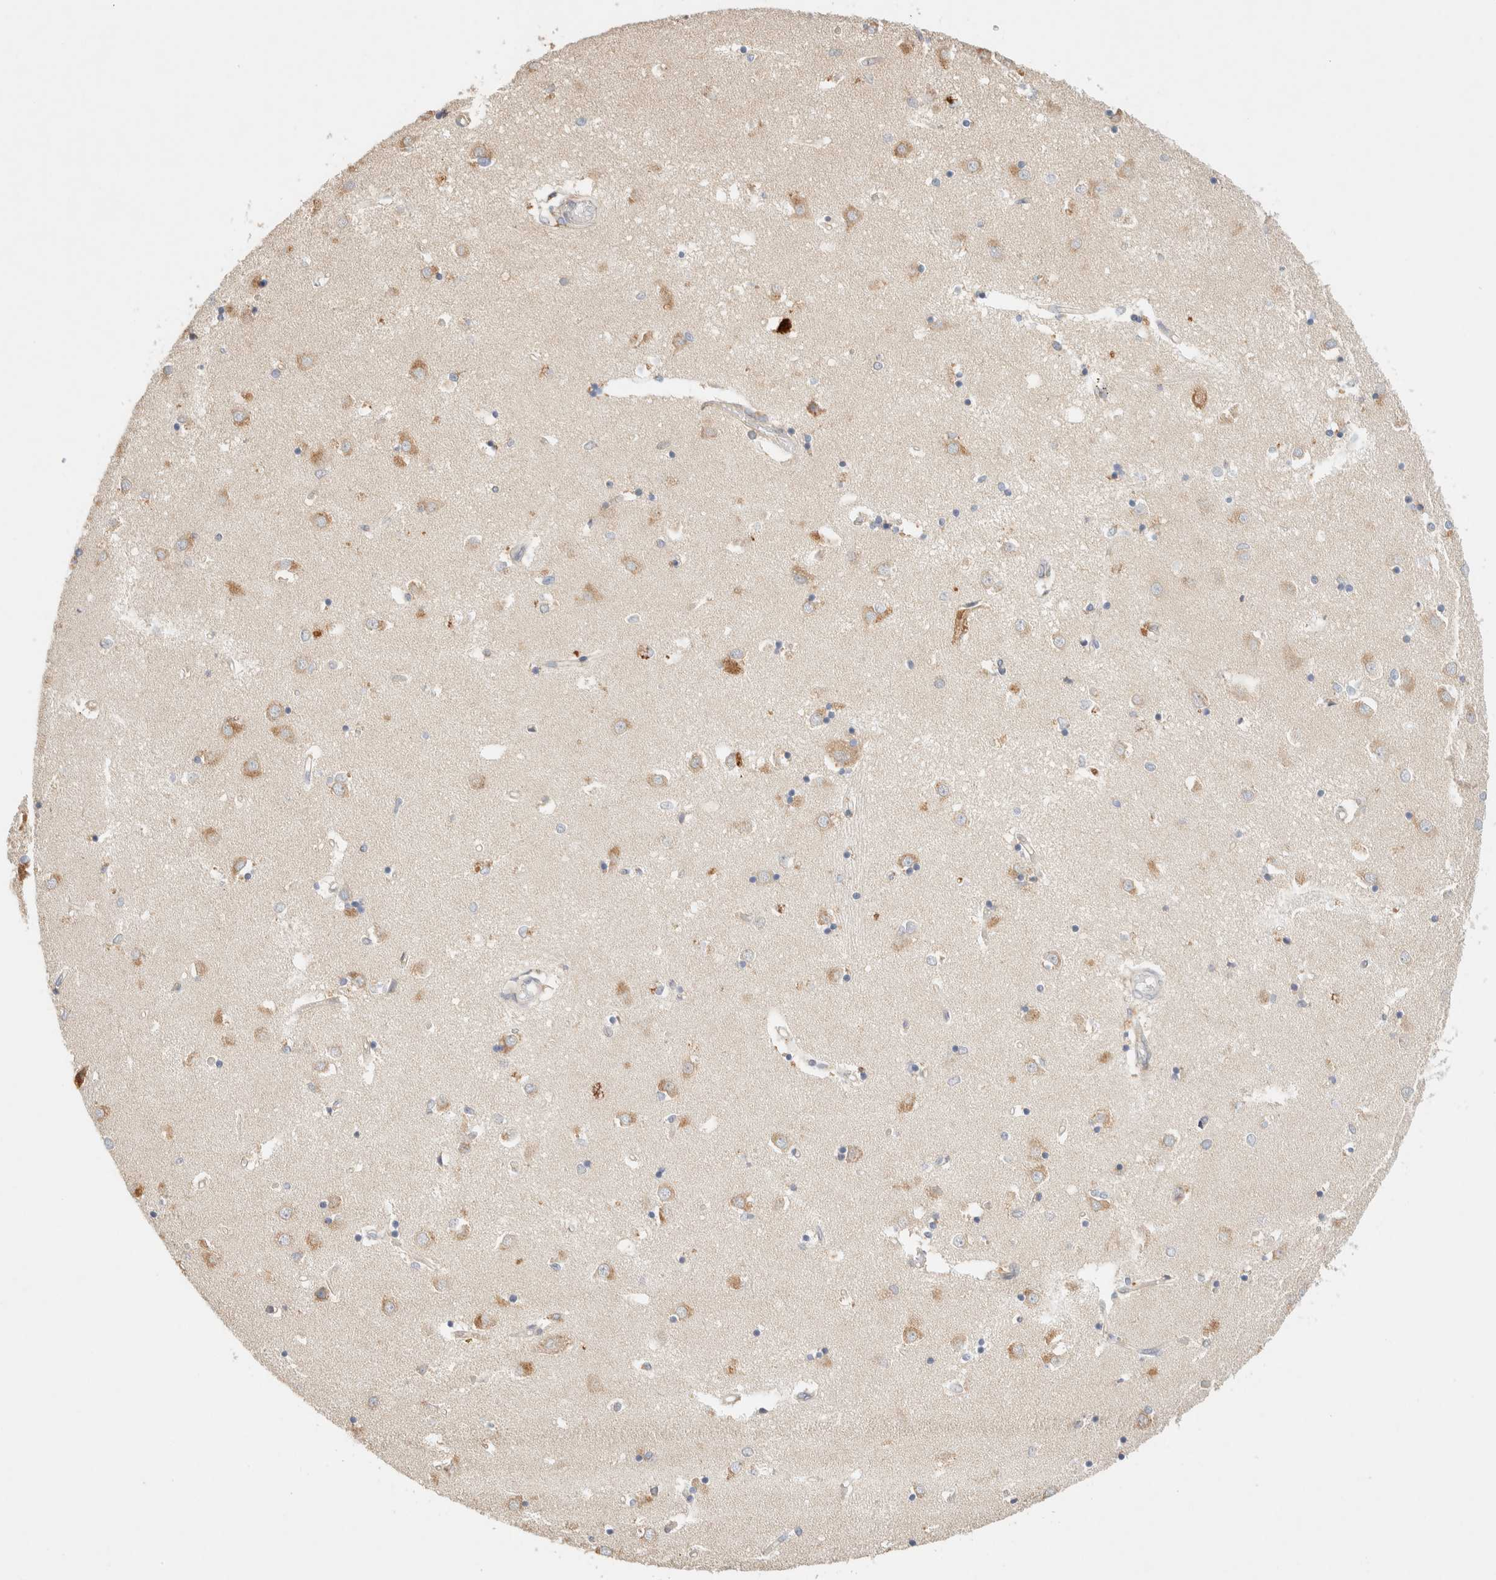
{"staining": {"intensity": "moderate", "quantity": "<25%", "location": "cytoplasmic/membranous"}, "tissue": "caudate", "cell_type": "Glial cells", "image_type": "normal", "snomed": [{"axis": "morphology", "description": "Normal tissue, NOS"}, {"axis": "topography", "description": "Lateral ventricle wall"}], "caption": "Immunohistochemical staining of benign human caudate shows moderate cytoplasmic/membranous protein expression in approximately <25% of glial cells. Immunohistochemistry (ihc) stains the protein in brown and the nuclei are stained blue.", "gene": "TTC3", "patient": {"sex": "male", "age": 45}}